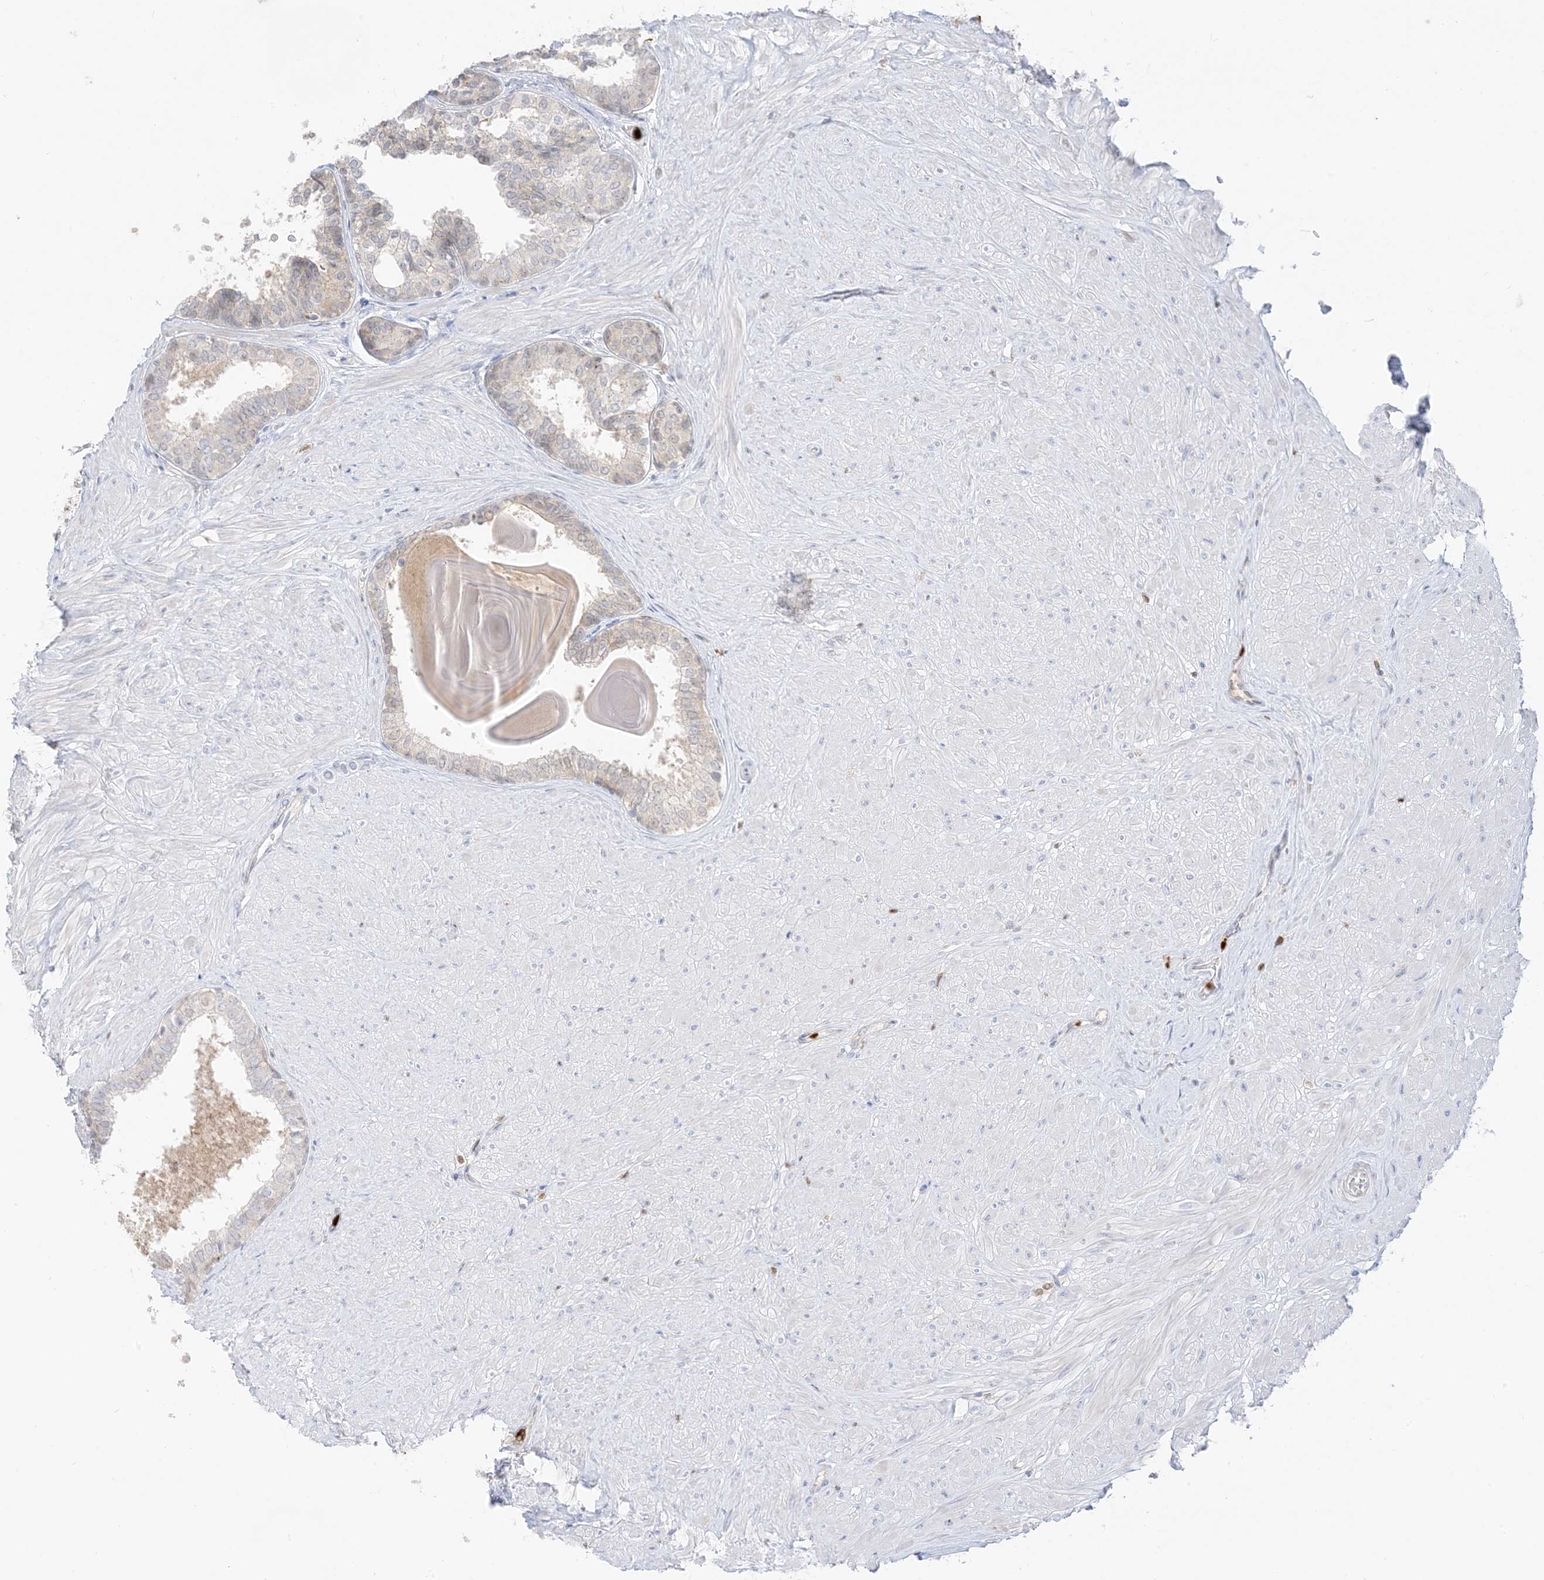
{"staining": {"intensity": "negative", "quantity": "none", "location": "none"}, "tissue": "prostate", "cell_type": "Glandular cells", "image_type": "normal", "snomed": [{"axis": "morphology", "description": "Normal tissue, NOS"}, {"axis": "topography", "description": "Prostate"}], "caption": "Prostate was stained to show a protein in brown. There is no significant staining in glandular cells. Brightfield microscopy of immunohistochemistry stained with DAB (brown) and hematoxylin (blue), captured at high magnification.", "gene": "GCA", "patient": {"sex": "male", "age": 48}}